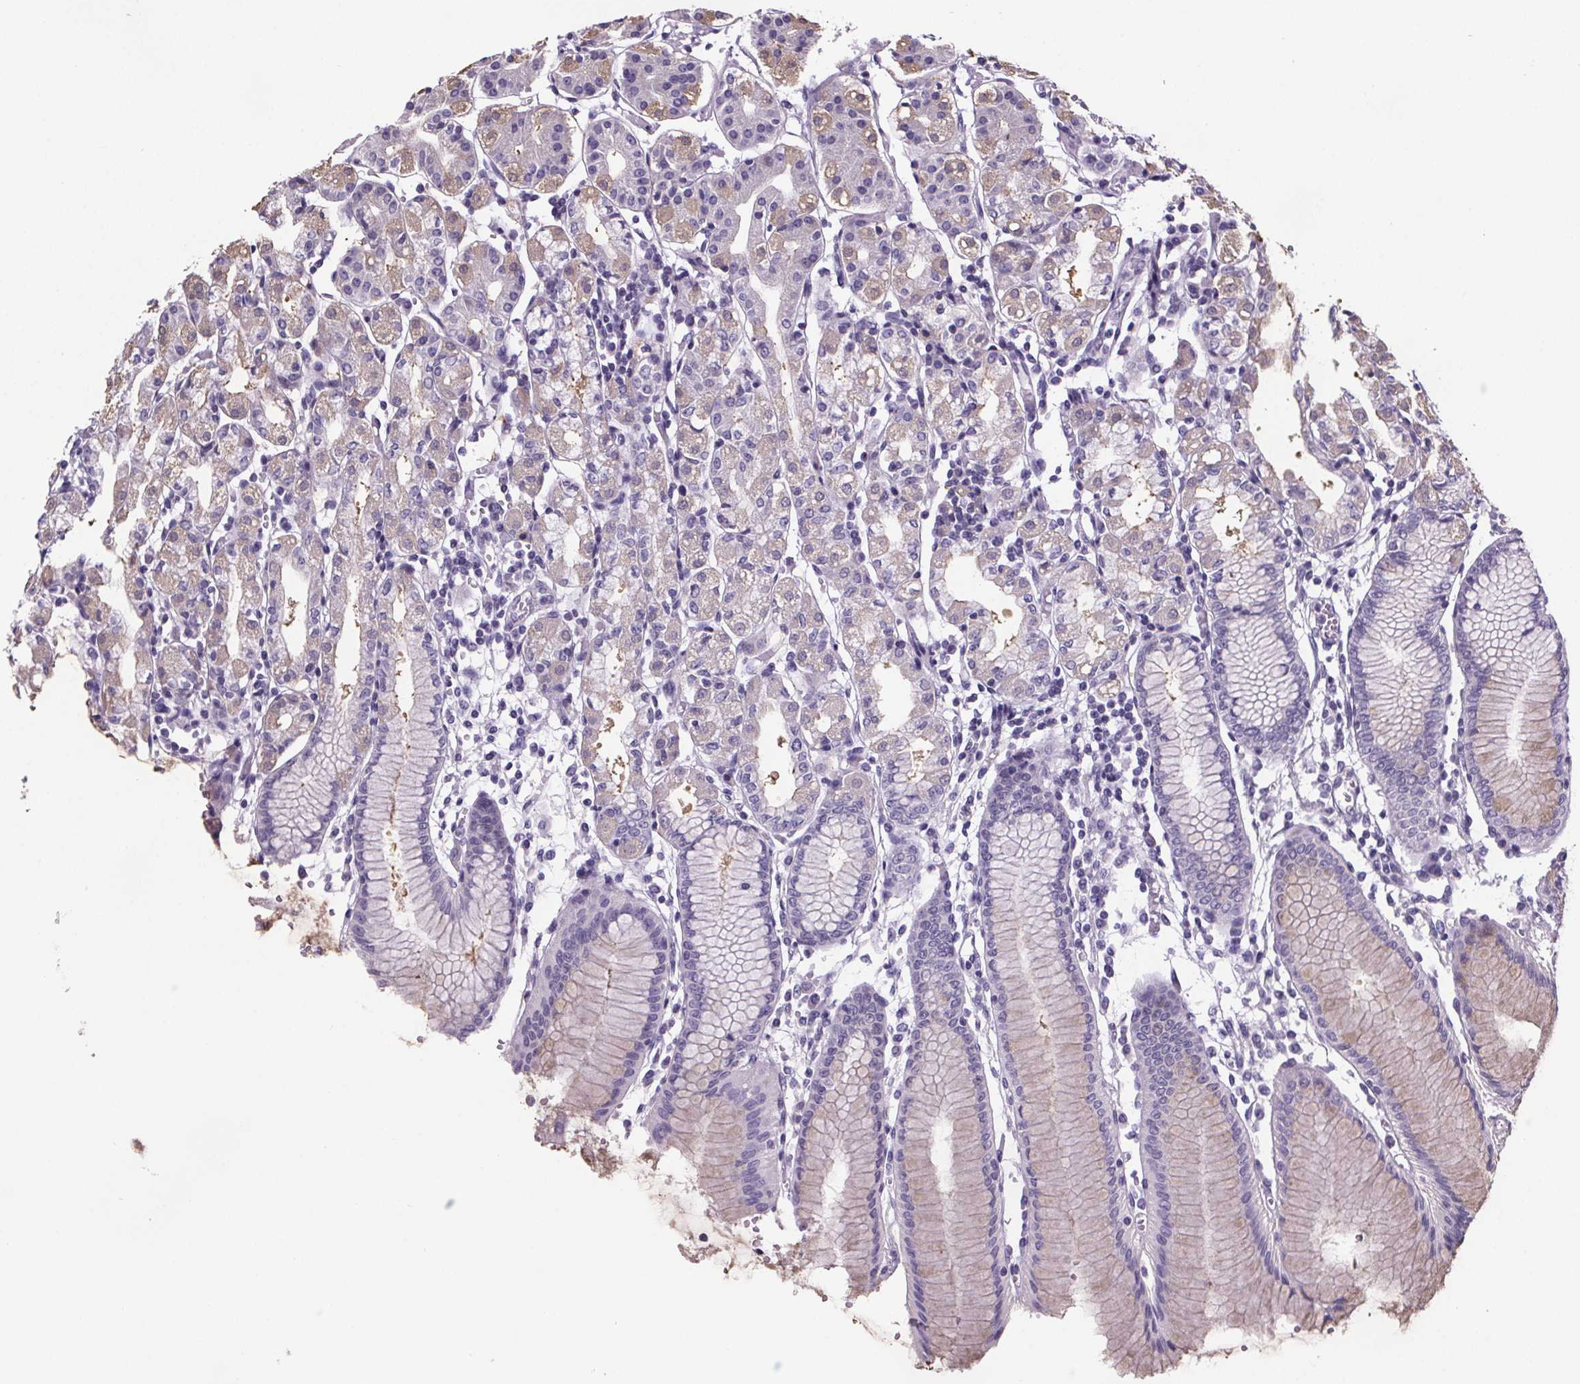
{"staining": {"intensity": "weak", "quantity": "<25%", "location": "cytoplasmic/membranous"}, "tissue": "stomach", "cell_type": "Glandular cells", "image_type": "normal", "snomed": [{"axis": "morphology", "description": "Normal tissue, NOS"}, {"axis": "topography", "description": "Skeletal muscle"}, {"axis": "topography", "description": "Stomach"}], "caption": "Image shows no protein staining in glandular cells of normal stomach. The staining is performed using DAB (3,3'-diaminobenzidine) brown chromogen with nuclei counter-stained in using hematoxylin.", "gene": "CUBN", "patient": {"sex": "female", "age": 57}}